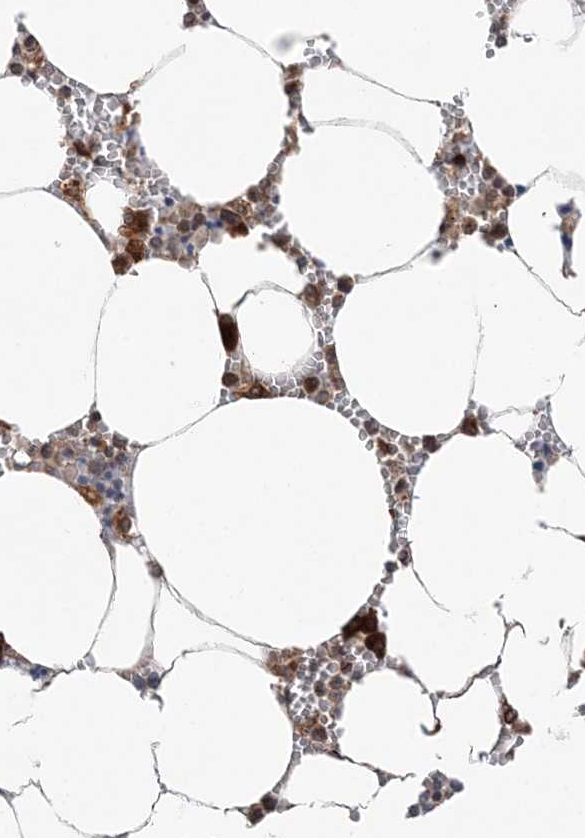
{"staining": {"intensity": "strong", "quantity": "25%-75%", "location": "cytoplasmic/membranous"}, "tissue": "bone marrow", "cell_type": "Hematopoietic cells", "image_type": "normal", "snomed": [{"axis": "morphology", "description": "Normal tissue, NOS"}, {"axis": "topography", "description": "Bone marrow"}], "caption": "Benign bone marrow shows strong cytoplasmic/membranous expression in approximately 25%-75% of hematopoietic cells, visualized by immunohistochemistry. The staining was performed using DAB (3,3'-diaminobenzidine) to visualize the protein expression in brown, while the nuclei were stained in blue with hematoxylin (Magnification: 20x).", "gene": "TMED10", "patient": {"sex": "male", "age": 70}}